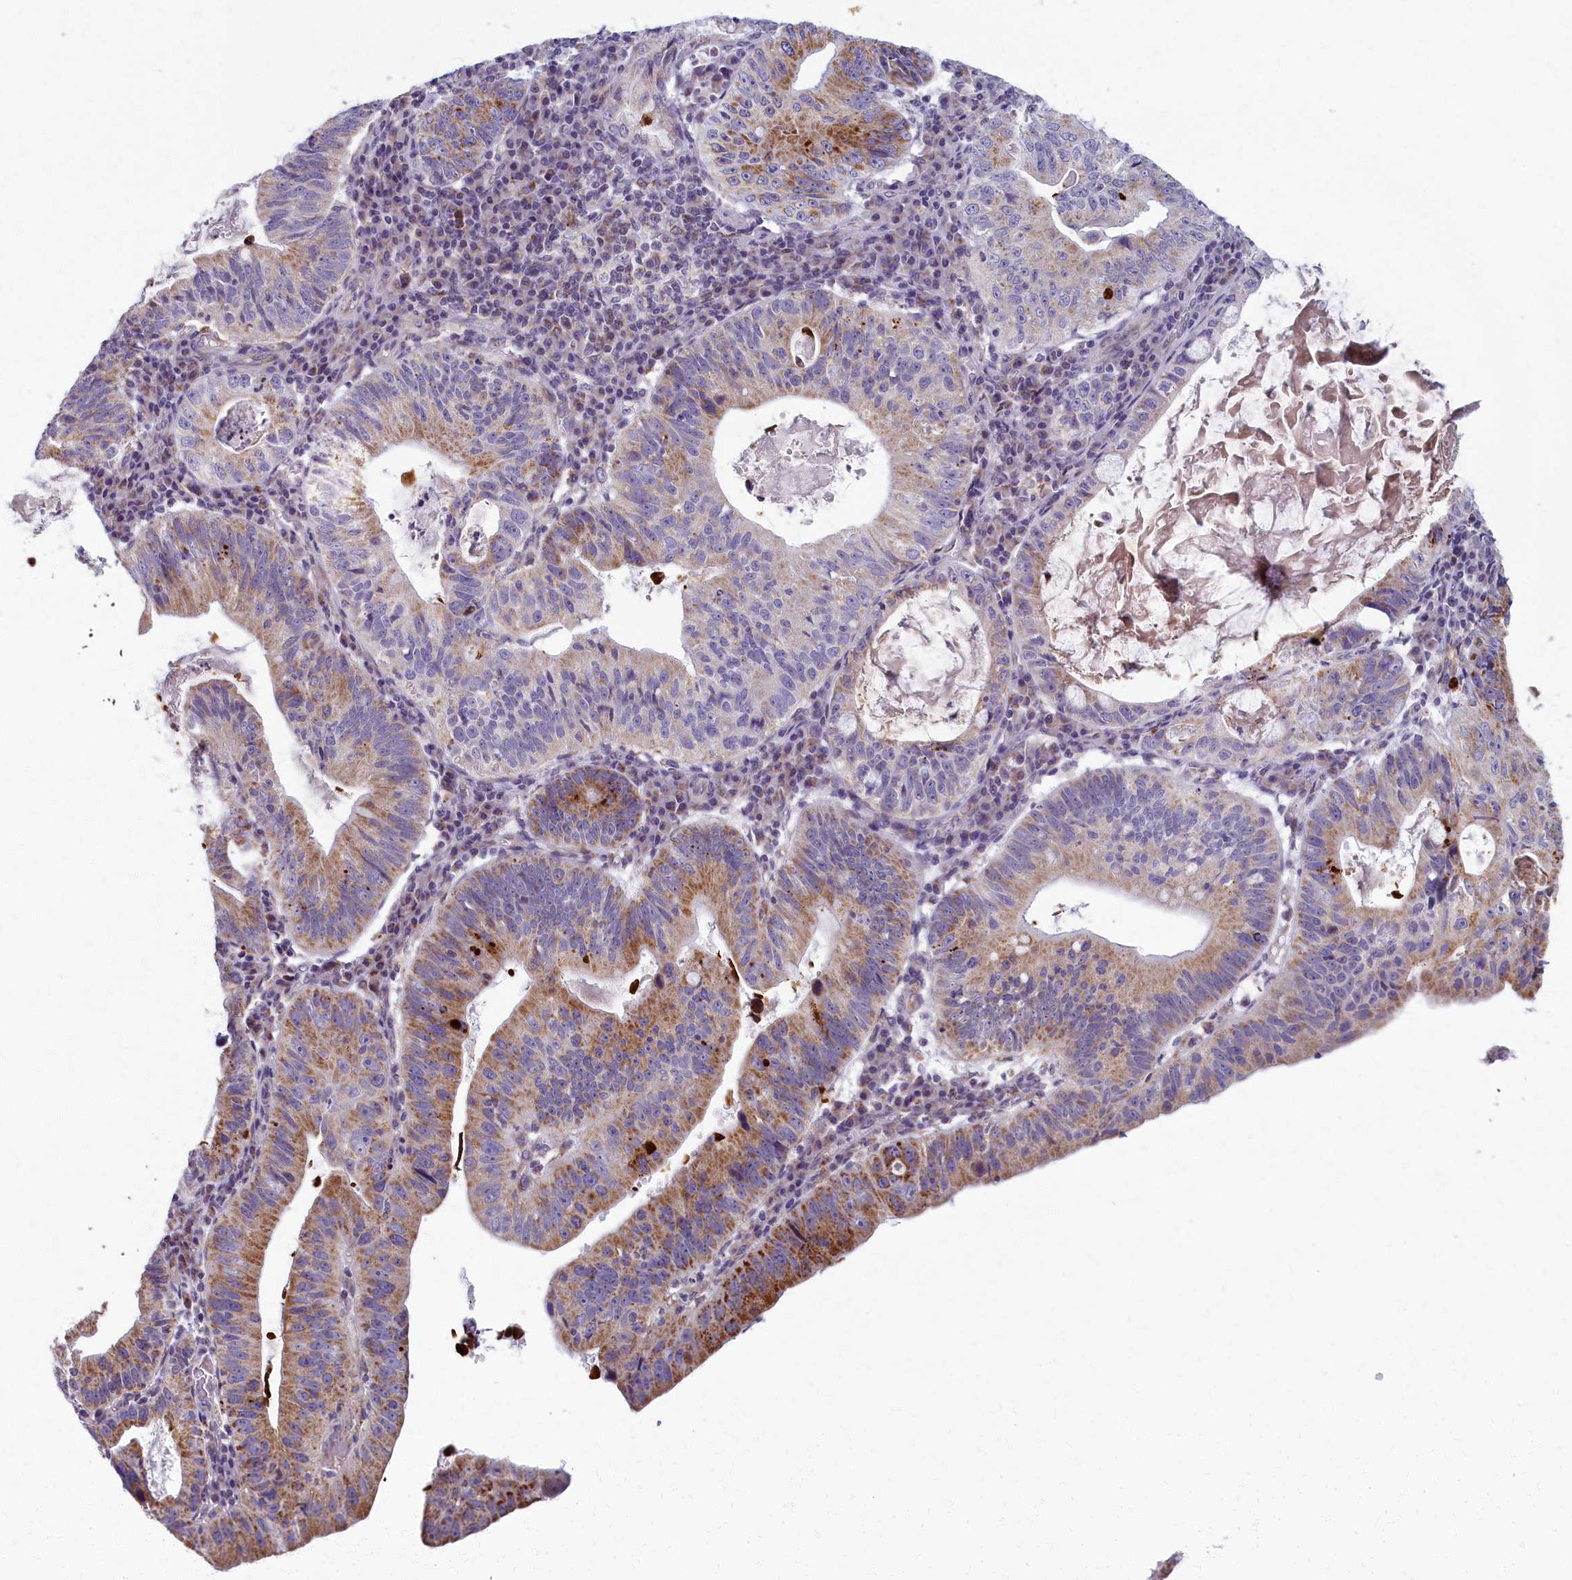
{"staining": {"intensity": "moderate", "quantity": ">75%", "location": "cytoplasmic/membranous"}, "tissue": "stomach cancer", "cell_type": "Tumor cells", "image_type": "cancer", "snomed": [{"axis": "morphology", "description": "Adenocarcinoma, NOS"}, {"axis": "topography", "description": "Stomach"}], "caption": "IHC micrograph of human stomach adenocarcinoma stained for a protein (brown), which reveals medium levels of moderate cytoplasmic/membranous expression in about >75% of tumor cells.", "gene": "MRPS25", "patient": {"sex": "male", "age": 59}}